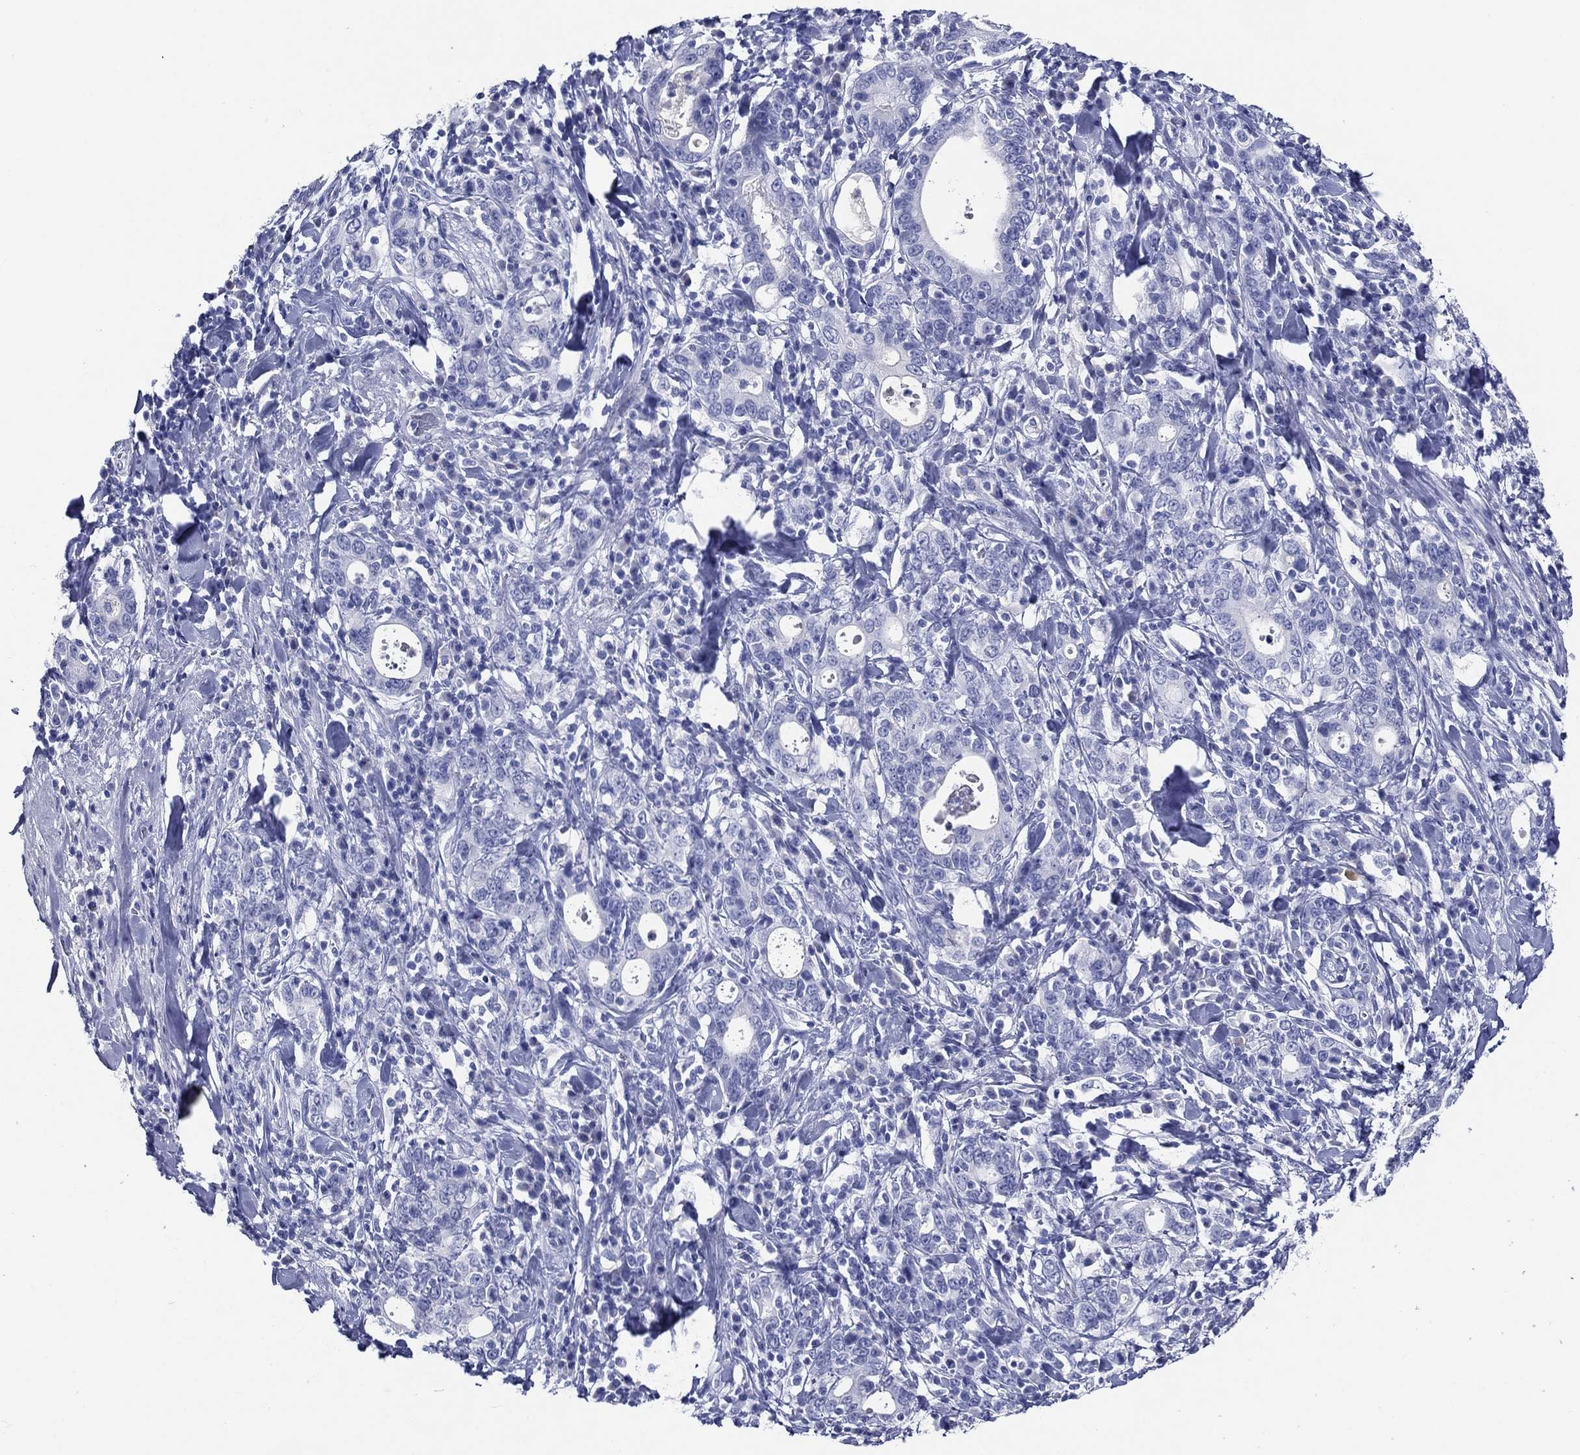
{"staining": {"intensity": "negative", "quantity": "none", "location": "none"}, "tissue": "stomach cancer", "cell_type": "Tumor cells", "image_type": "cancer", "snomed": [{"axis": "morphology", "description": "Adenocarcinoma, NOS"}, {"axis": "topography", "description": "Stomach"}], "caption": "An immunohistochemistry photomicrograph of stomach cancer is shown. There is no staining in tumor cells of stomach cancer.", "gene": "ACE2", "patient": {"sex": "male", "age": 79}}